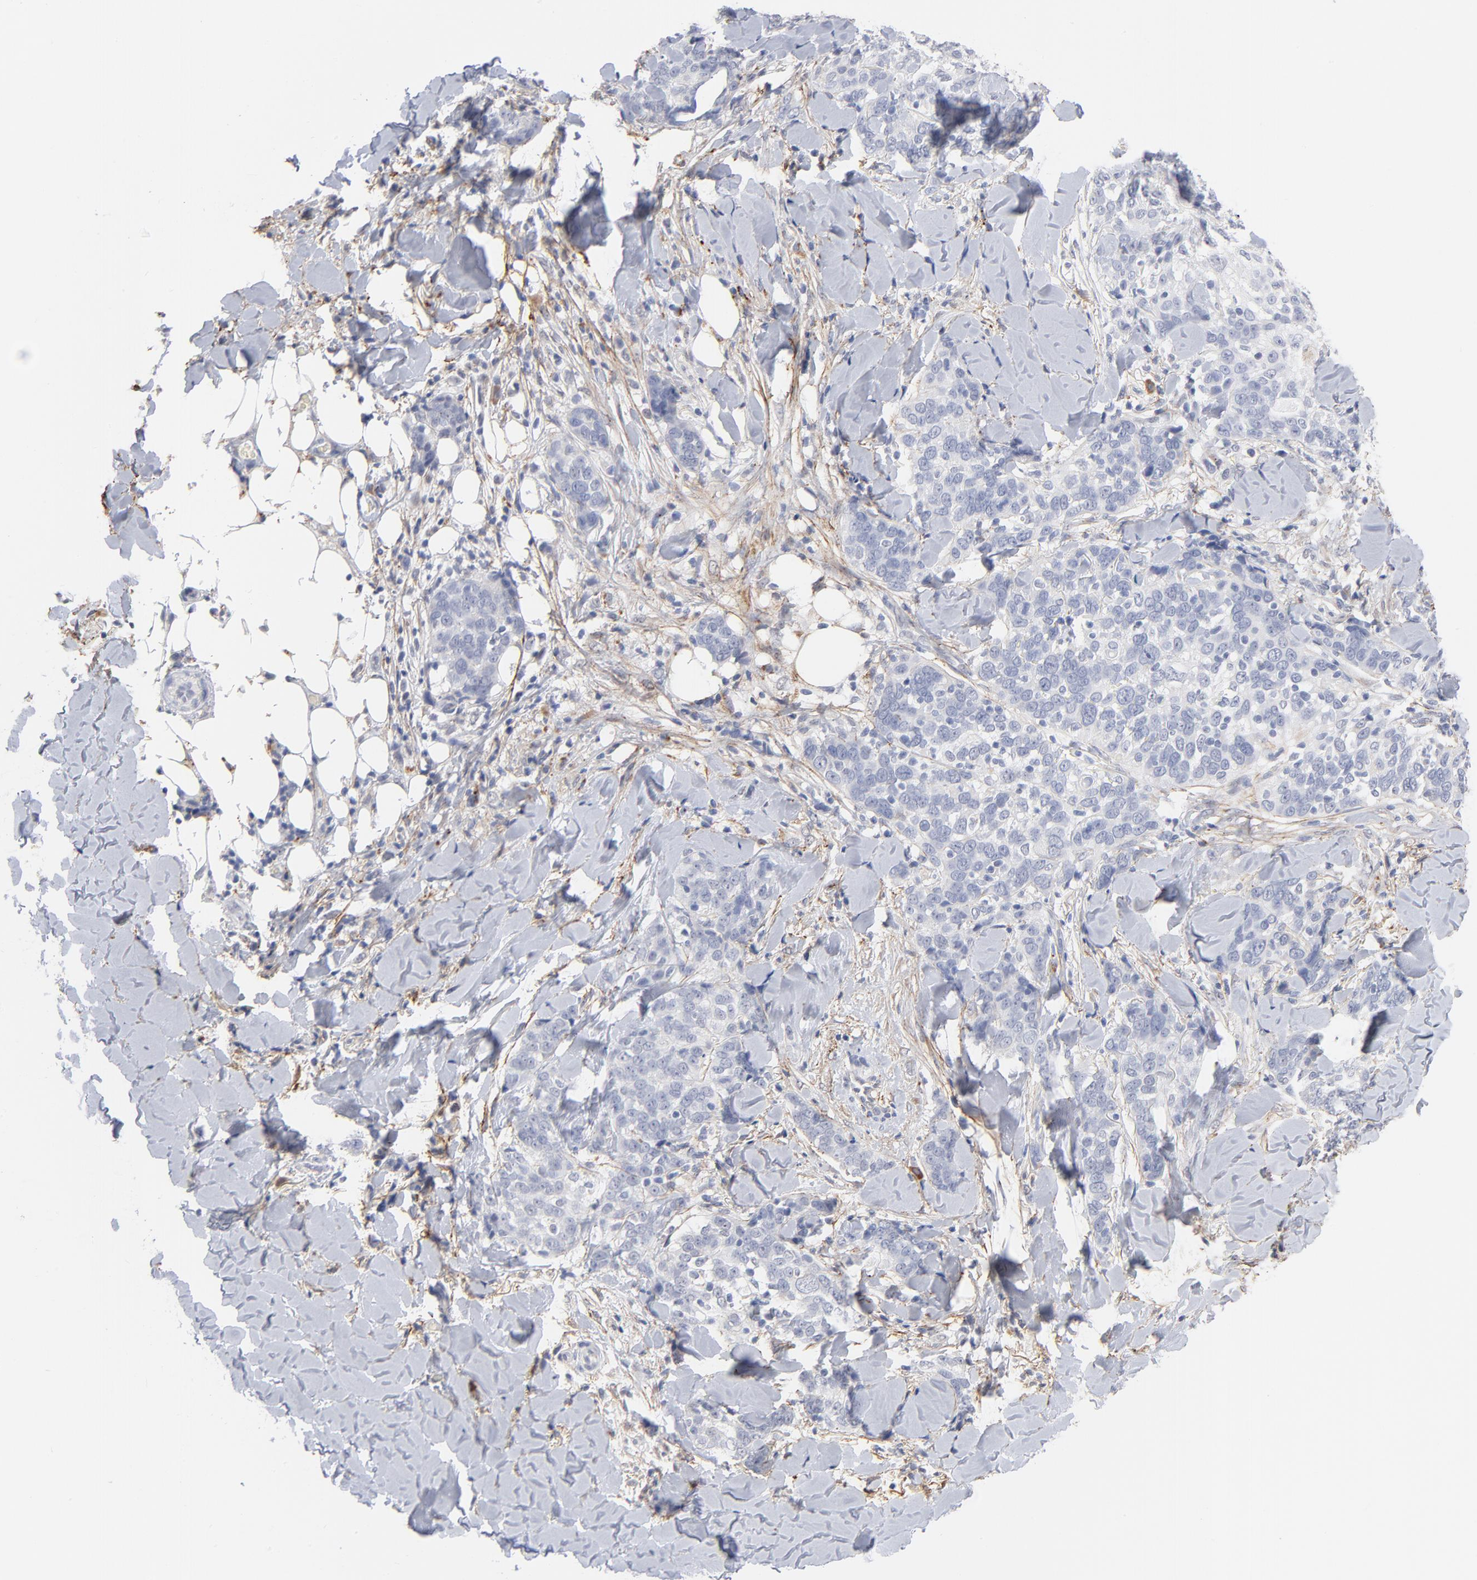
{"staining": {"intensity": "negative", "quantity": "none", "location": "none"}, "tissue": "skin cancer", "cell_type": "Tumor cells", "image_type": "cancer", "snomed": [{"axis": "morphology", "description": "Normal tissue, NOS"}, {"axis": "morphology", "description": "Squamous cell carcinoma, NOS"}, {"axis": "topography", "description": "Skin"}], "caption": "High power microscopy photomicrograph of an immunohistochemistry micrograph of skin cancer, revealing no significant staining in tumor cells.", "gene": "LTBP2", "patient": {"sex": "female", "age": 83}}